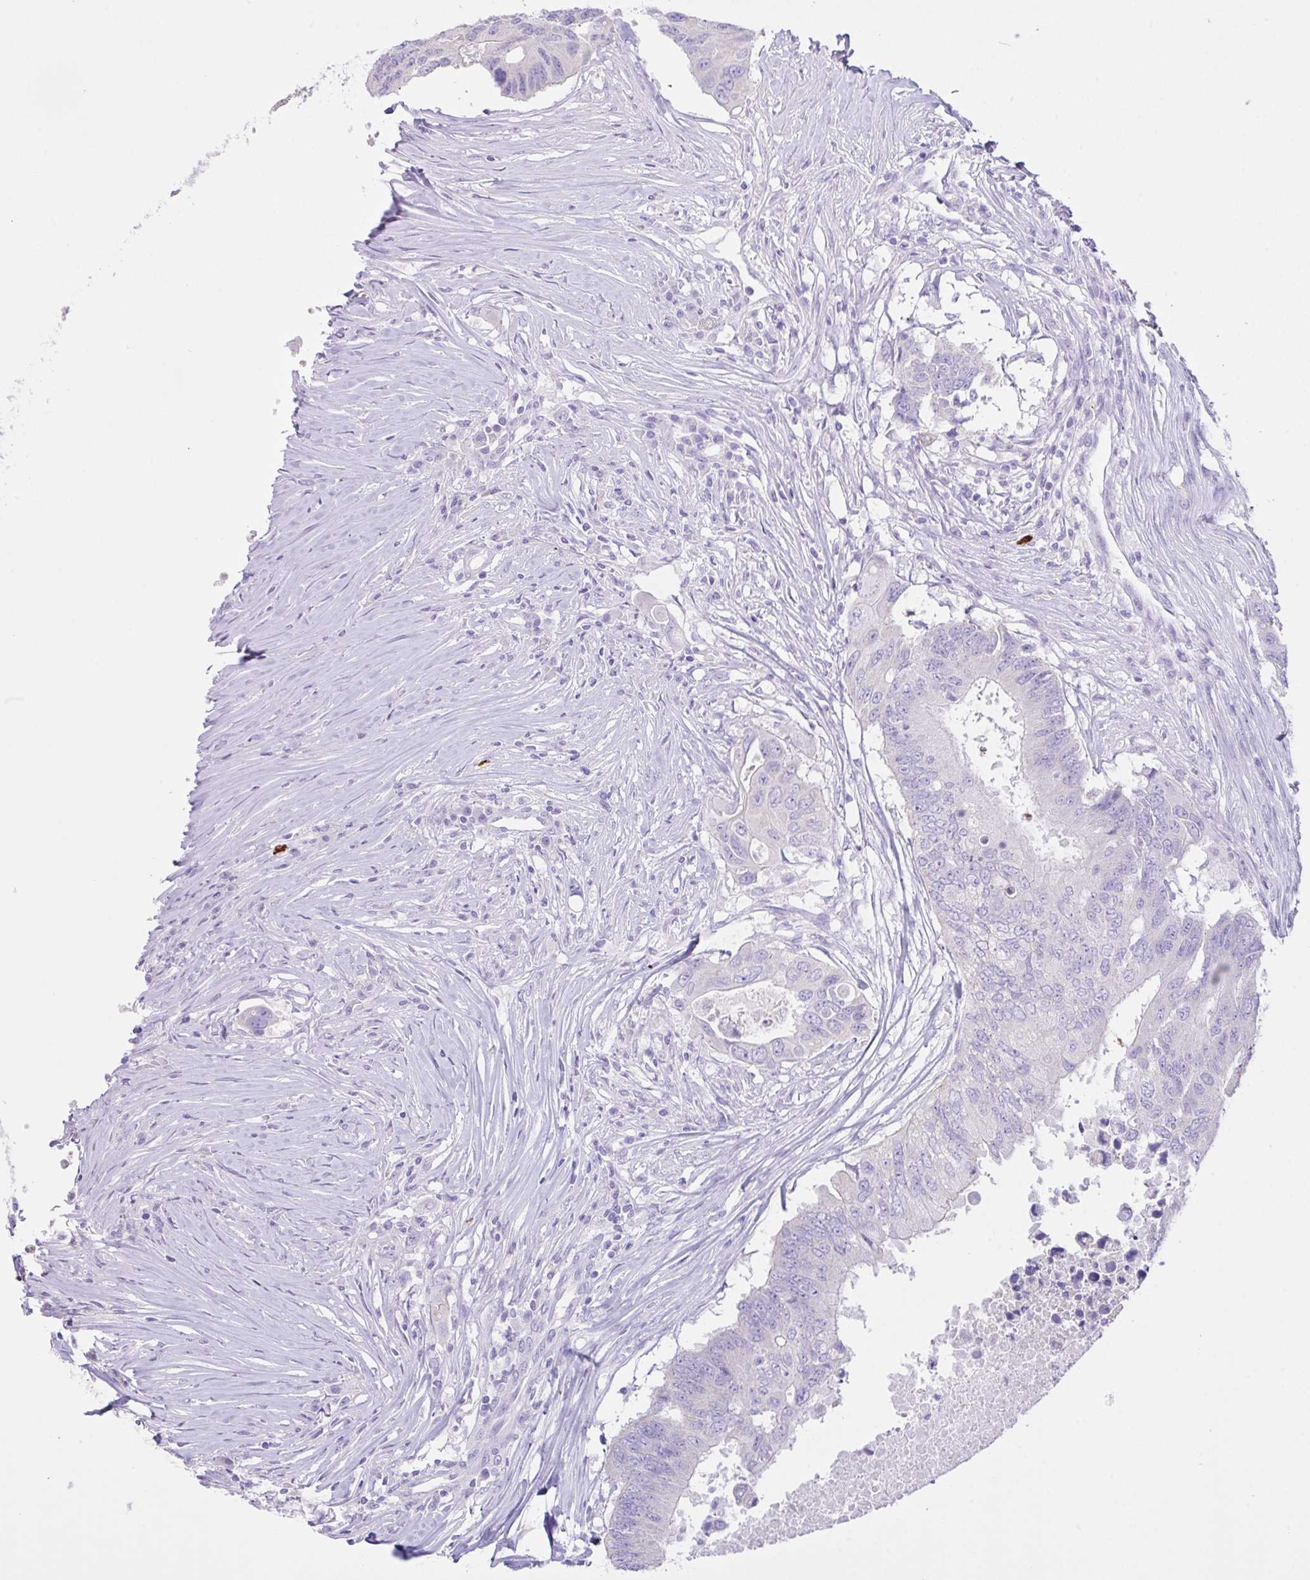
{"staining": {"intensity": "negative", "quantity": "none", "location": "none"}, "tissue": "colorectal cancer", "cell_type": "Tumor cells", "image_type": "cancer", "snomed": [{"axis": "morphology", "description": "Adenocarcinoma, NOS"}, {"axis": "topography", "description": "Colon"}], "caption": "Tumor cells show no significant positivity in colorectal adenocarcinoma. (DAB immunohistochemistry visualized using brightfield microscopy, high magnification).", "gene": "CST11", "patient": {"sex": "male", "age": 71}}